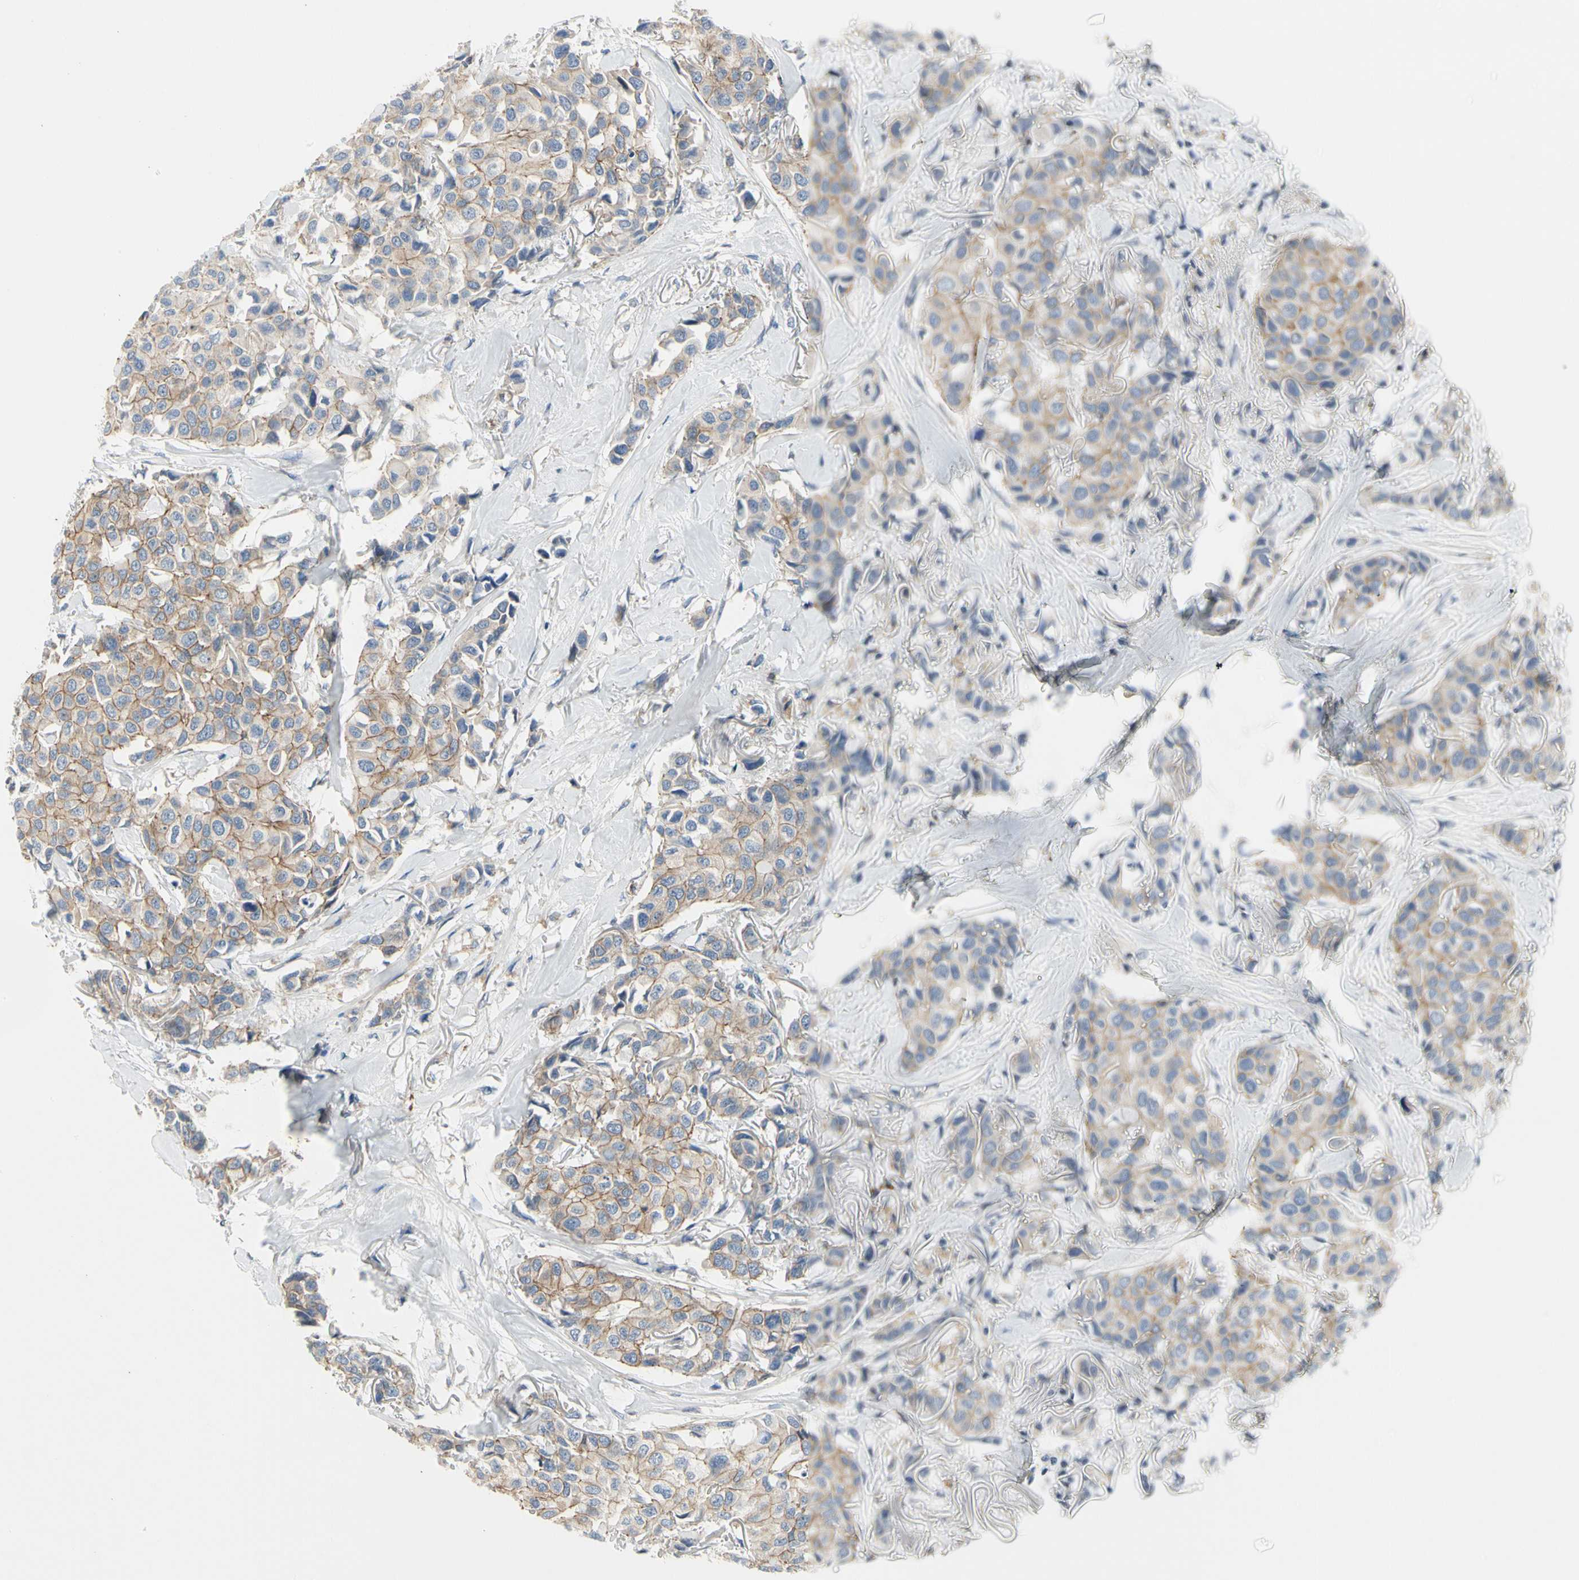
{"staining": {"intensity": "weak", "quantity": "25%-75%", "location": "cytoplasmic/membranous"}, "tissue": "breast cancer", "cell_type": "Tumor cells", "image_type": "cancer", "snomed": [{"axis": "morphology", "description": "Duct carcinoma"}, {"axis": "topography", "description": "Breast"}], "caption": "Breast cancer was stained to show a protein in brown. There is low levels of weak cytoplasmic/membranous expression in approximately 25%-75% of tumor cells. Immunohistochemistry (ihc) stains the protein of interest in brown and the nuclei are stained blue.", "gene": "LGR6", "patient": {"sex": "female", "age": 80}}